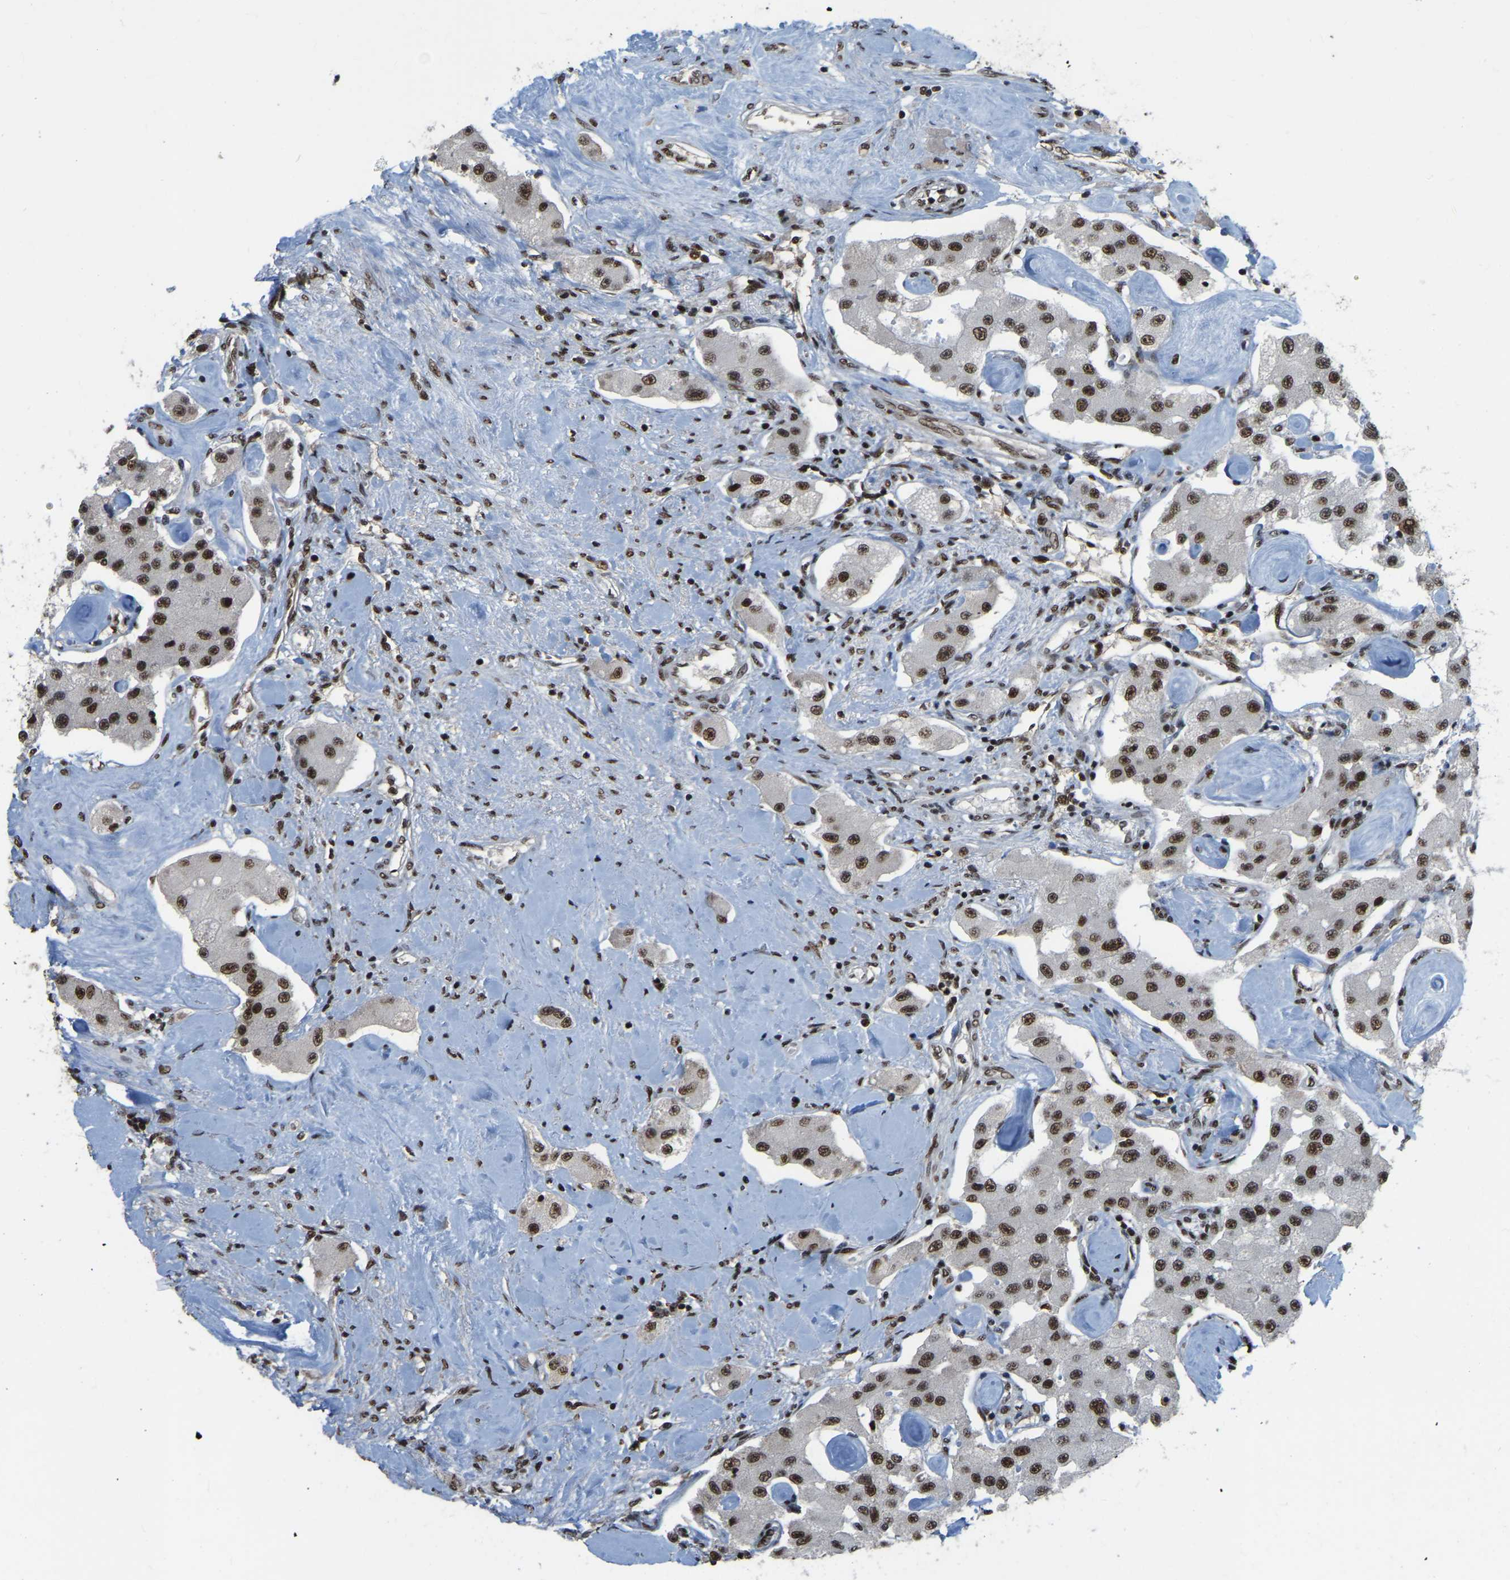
{"staining": {"intensity": "moderate", "quantity": ">75%", "location": "nuclear"}, "tissue": "carcinoid", "cell_type": "Tumor cells", "image_type": "cancer", "snomed": [{"axis": "morphology", "description": "Carcinoid, malignant, NOS"}, {"axis": "topography", "description": "Pancreas"}], "caption": "Carcinoid stained for a protein exhibits moderate nuclear positivity in tumor cells.", "gene": "TBL1XR1", "patient": {"sex": "male", "age": 41}}